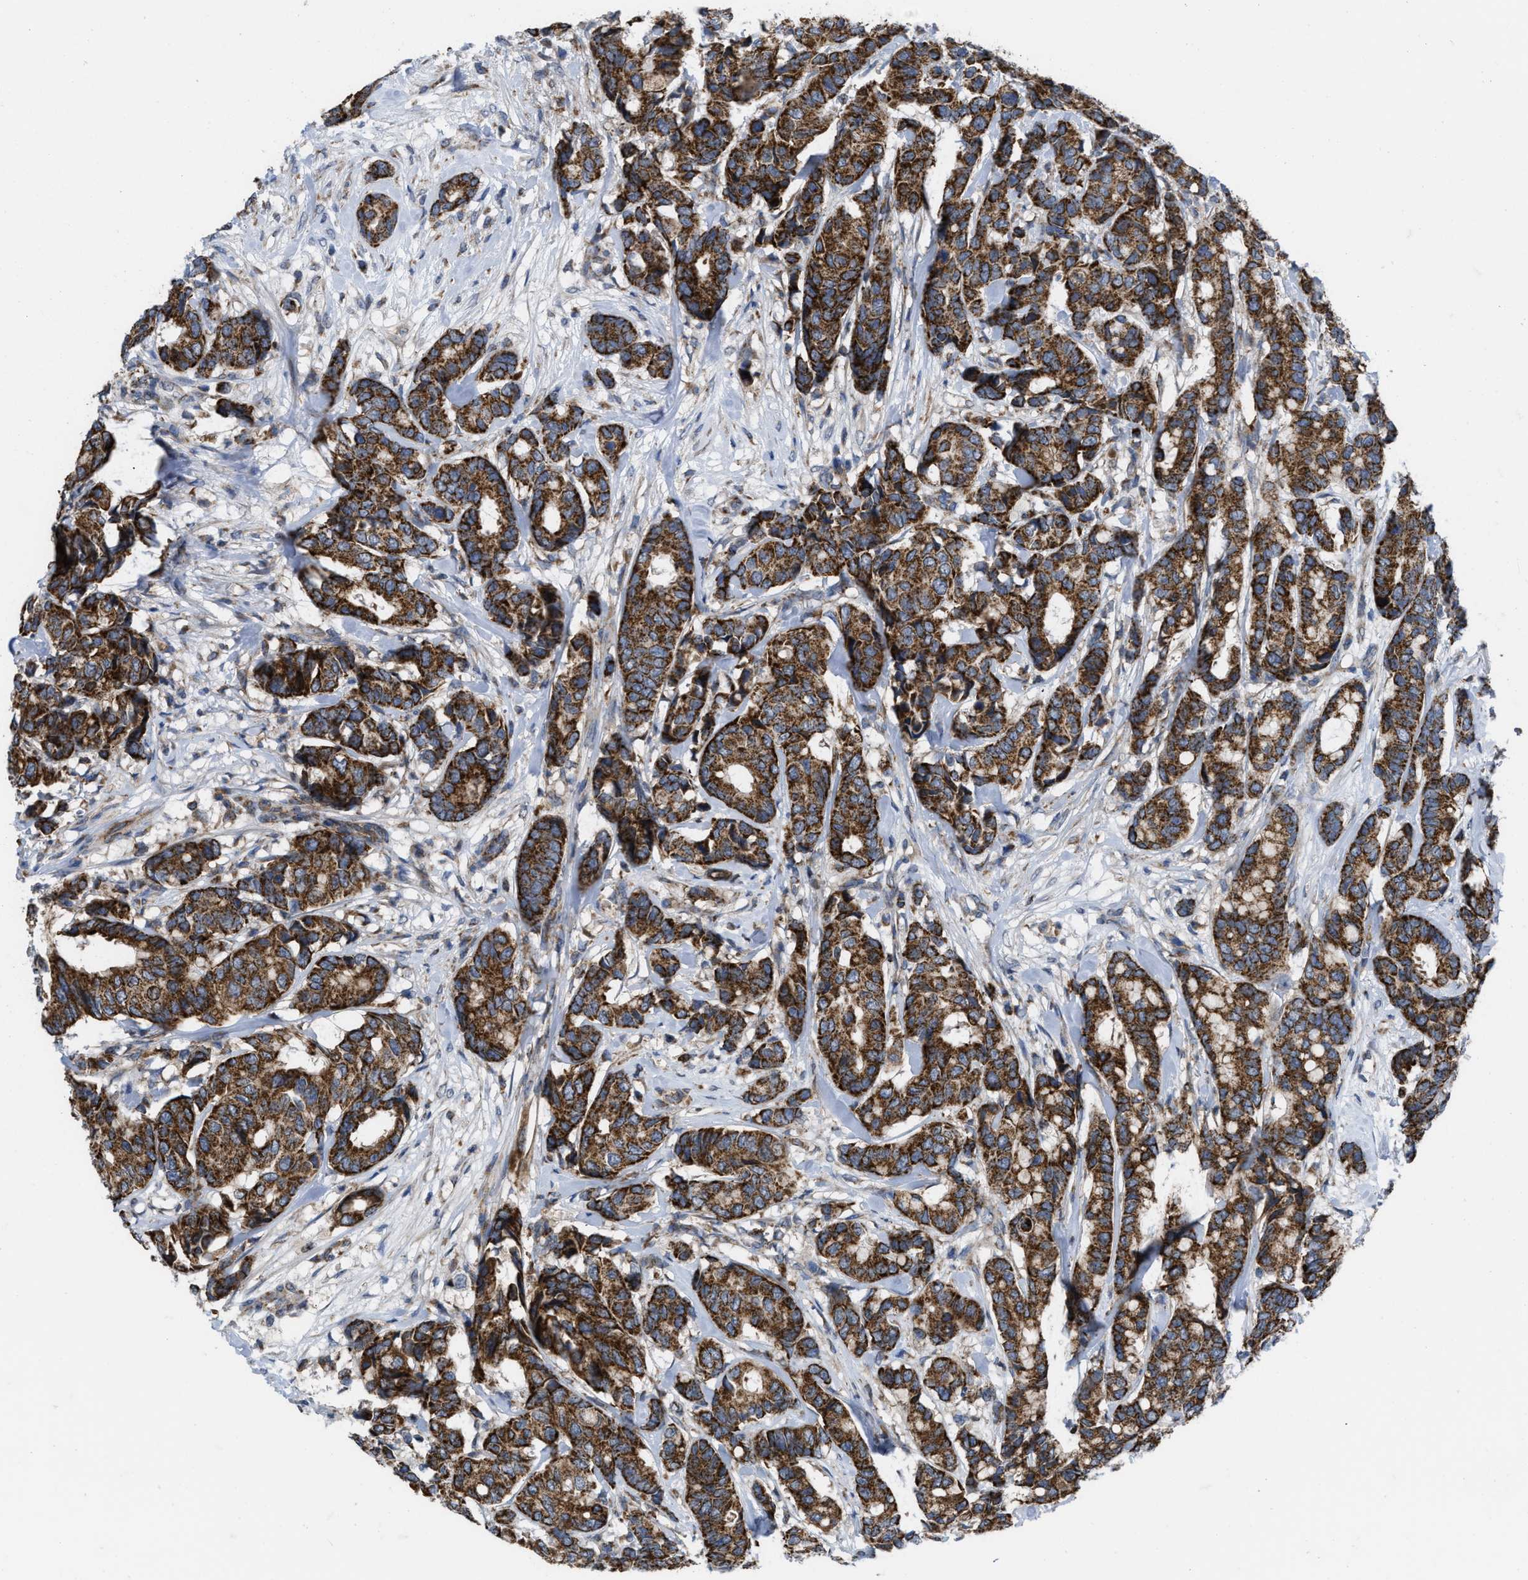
{"staining": {"intensity": "strong", "quantity": ">75%", "location": "cytoplasmic/membranous"}, "tissue": "breast cancer", "cell_type": "Tumor cells", "image_type": "cancer", "snomed": [{"axis": "morphology", "description": "Duct carcinoma"}, {"axis": "topography", "description": "Breast"}], "caption": "IHC (DAB) staining of breast cancer exhibits strong cytoplasmic/membranous protein expression in about >75% of tumor cells. (DAB (3,3'-diaminobenzidine) = brown stain, brightfield microscopy at high magnification).", "gene": "AKAP1", "patient": {"sex": "female", "age": 87}}